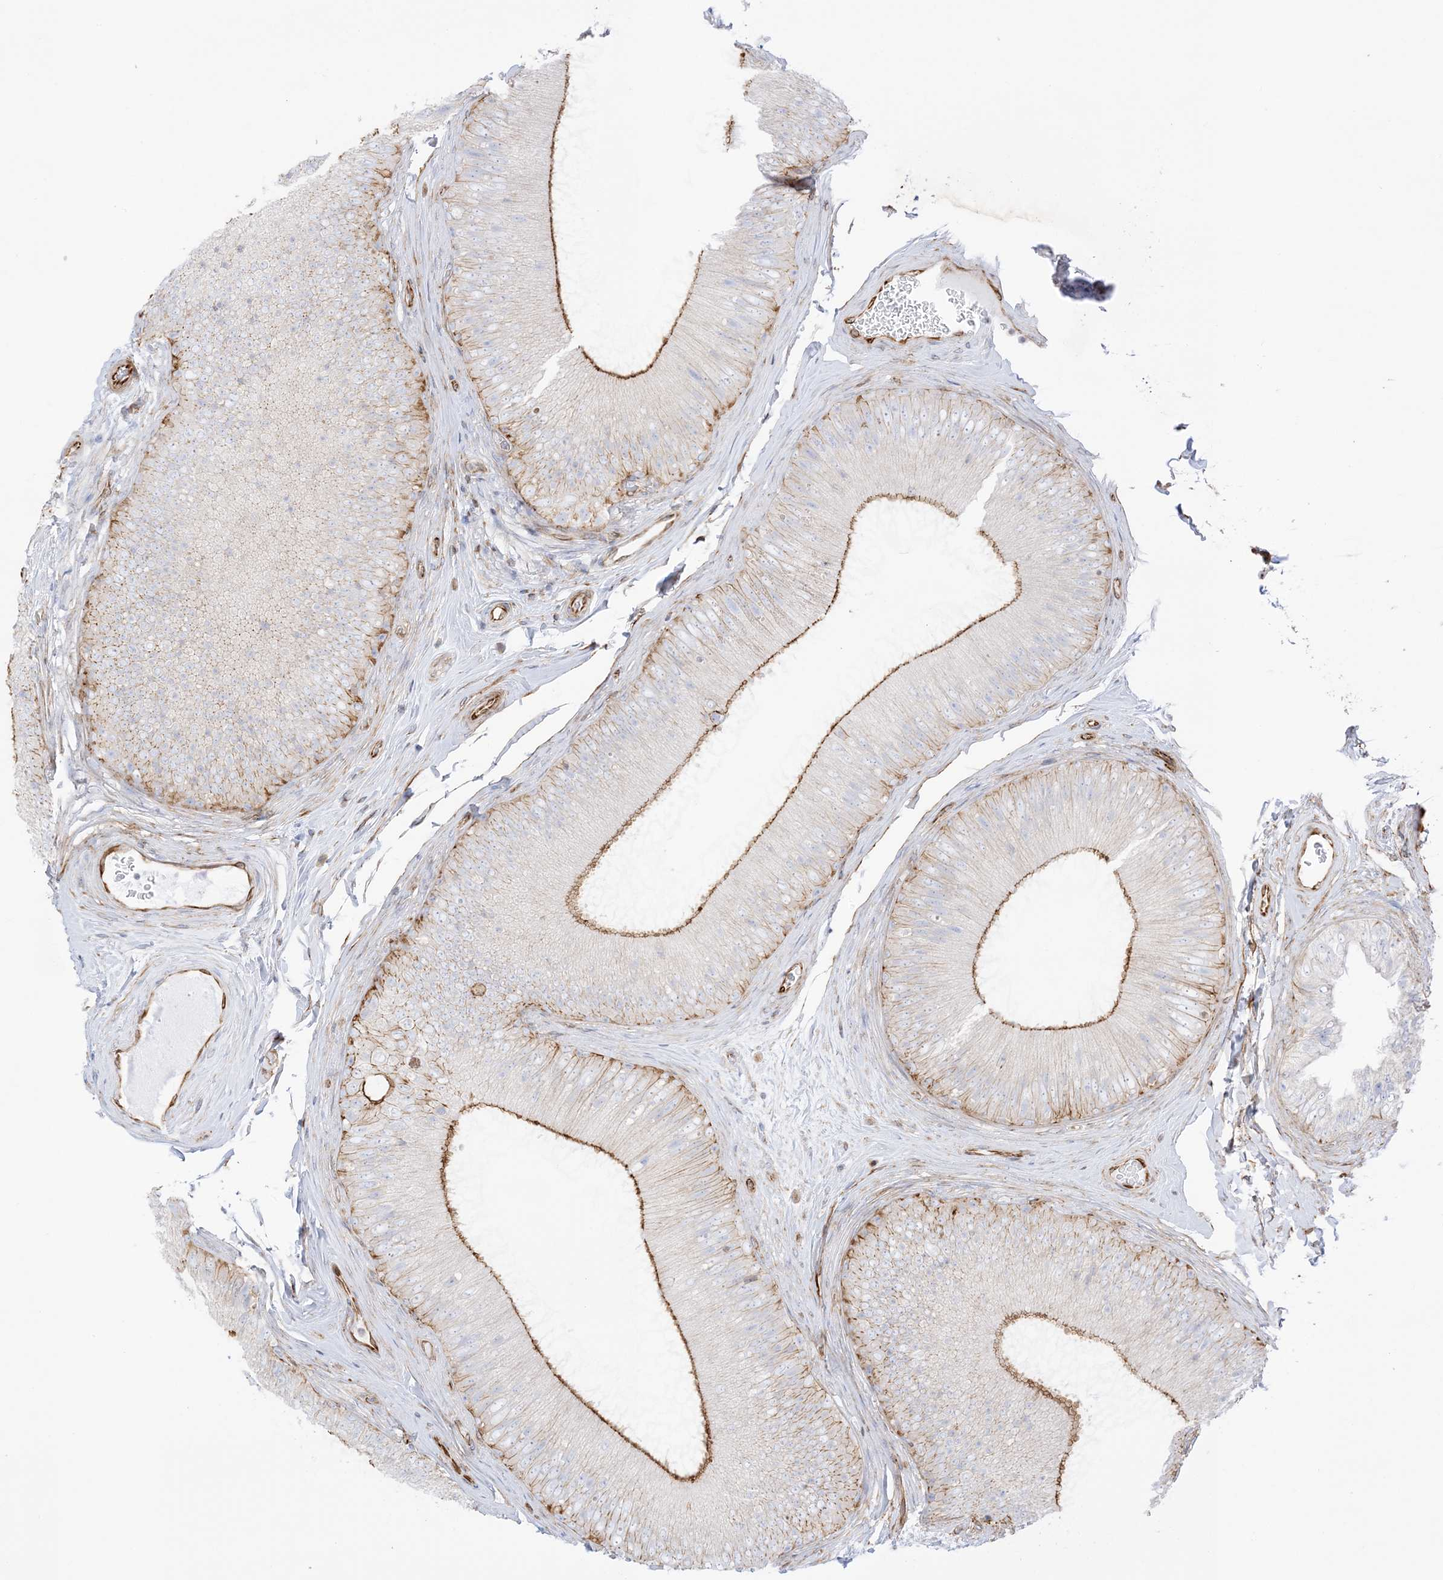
{"staining": {"intensity": "moderate", "quantity": "25%-75%", "location": "cytoplasmic/membranous"}, "tissue": "epididymis", "cell_type": "Glandular cells", "image_type": "normal", "snomed": [{"axis": "morphology", "description": "Normal tissue, NOS"}, {"axis": "topography", "description": "Epididymis"}], "caption": "An image of epididymis stained for a protein reveals moderate cytoplasmic/membranous brown staining in glandular cells. The staining was performed using DAB, with brown indicating positive protein expression. Nuclei are stained blue with hematoxylin.", "gene": "PID1", "patient": {"sex": "male", "age": 45}}